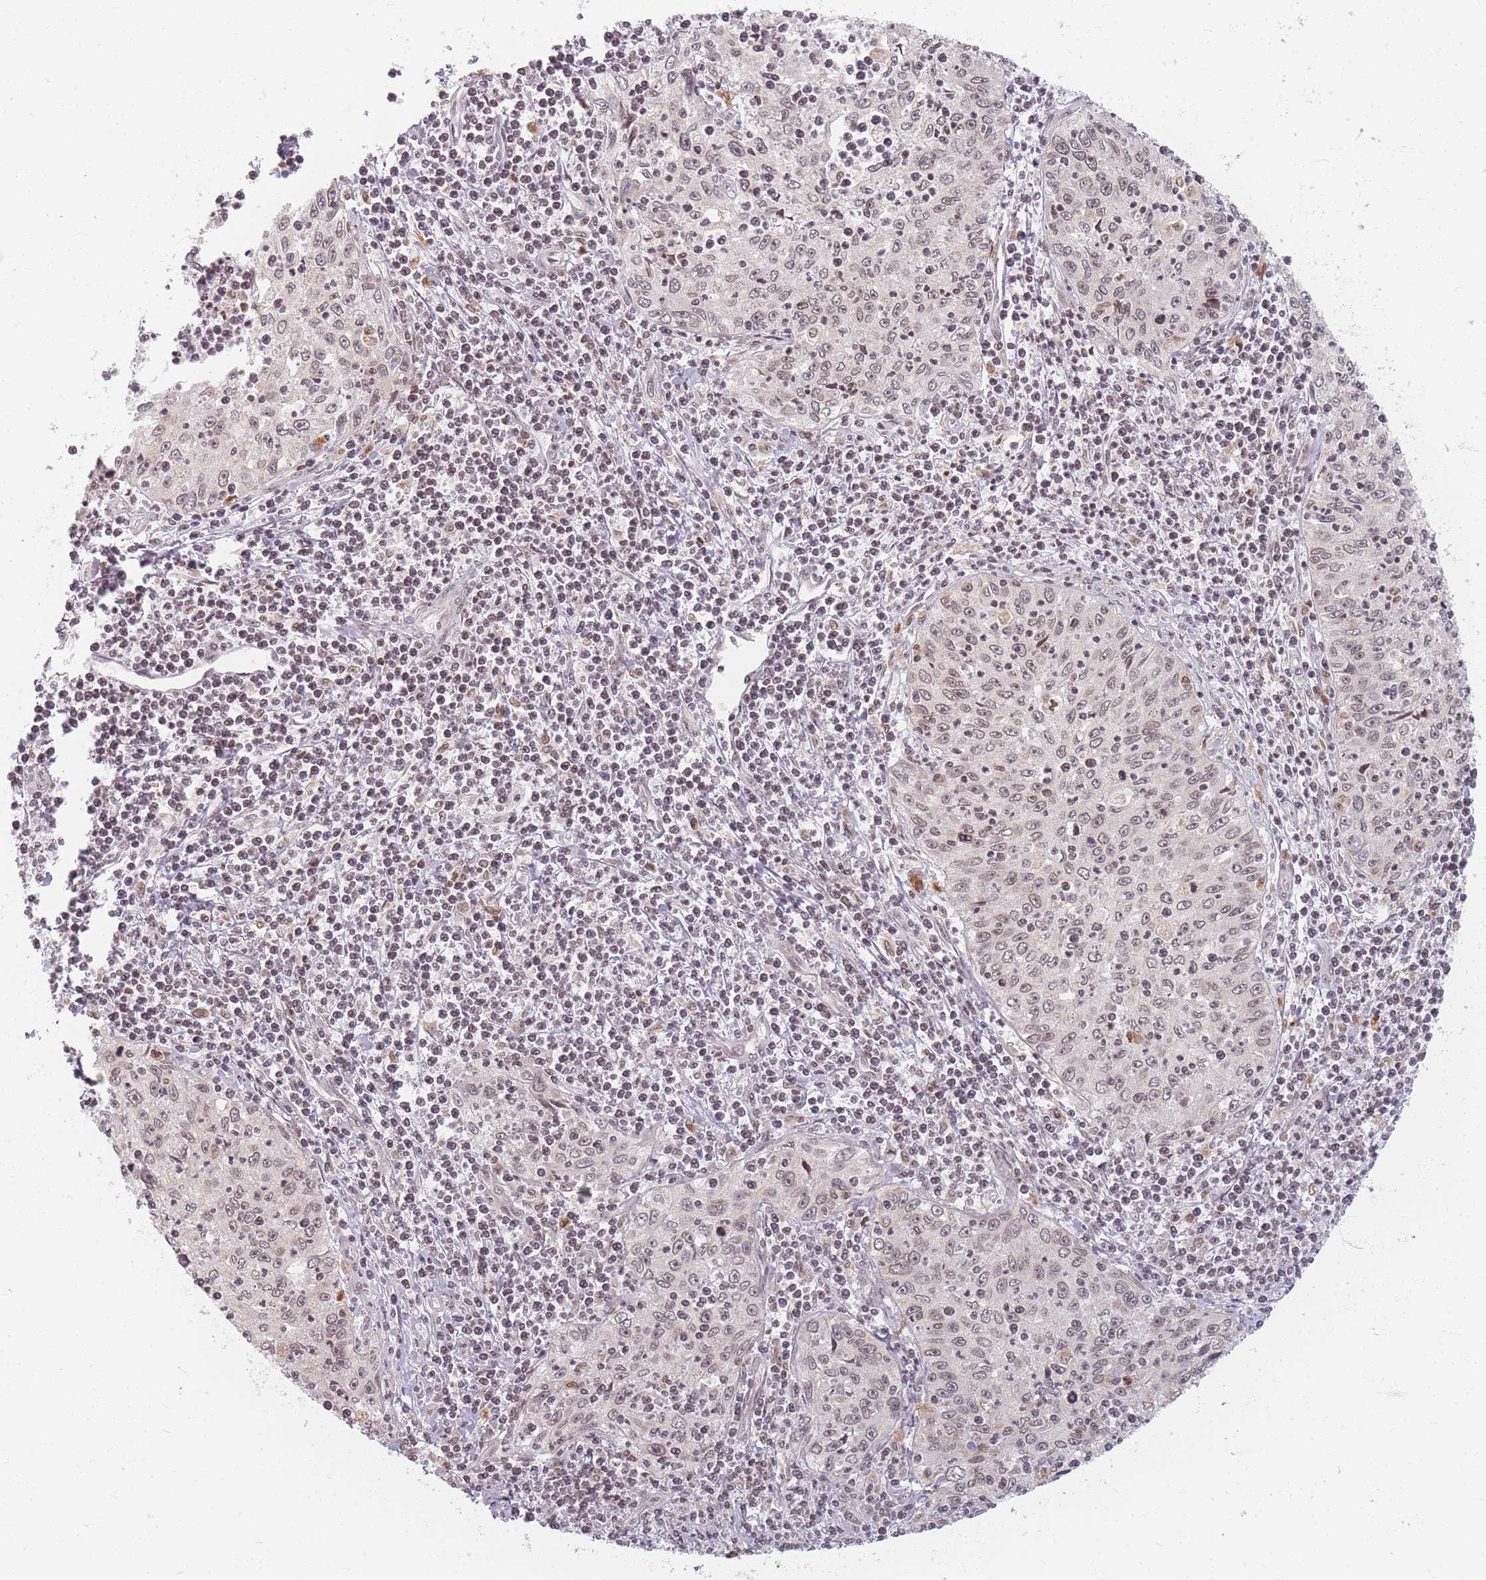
{"staining": {"intensity": "weak", "quantity": "25%-75%", "location": "nuclear"}, "tissue": "cervical cancer", "cell_type": "Tumor cells", "image_type": "cancer", "snomed": [{"axis": "morphology", "description": "Squamous cell carcinoma, NOS"}, {"axis": "topography", "description": "Cervix"}], "caption": "An immunohistochemistry micrograph of neoplastic tissue is shown. Protein staining in brown labels weak nuclear positivity in cervical cancer (squamous cell carcinoma) within tumor cells. (IHC, brightfield microscopy, high magnification).", "gene": "SPATA45", "patient": {"sex": "female", "age": 30}}